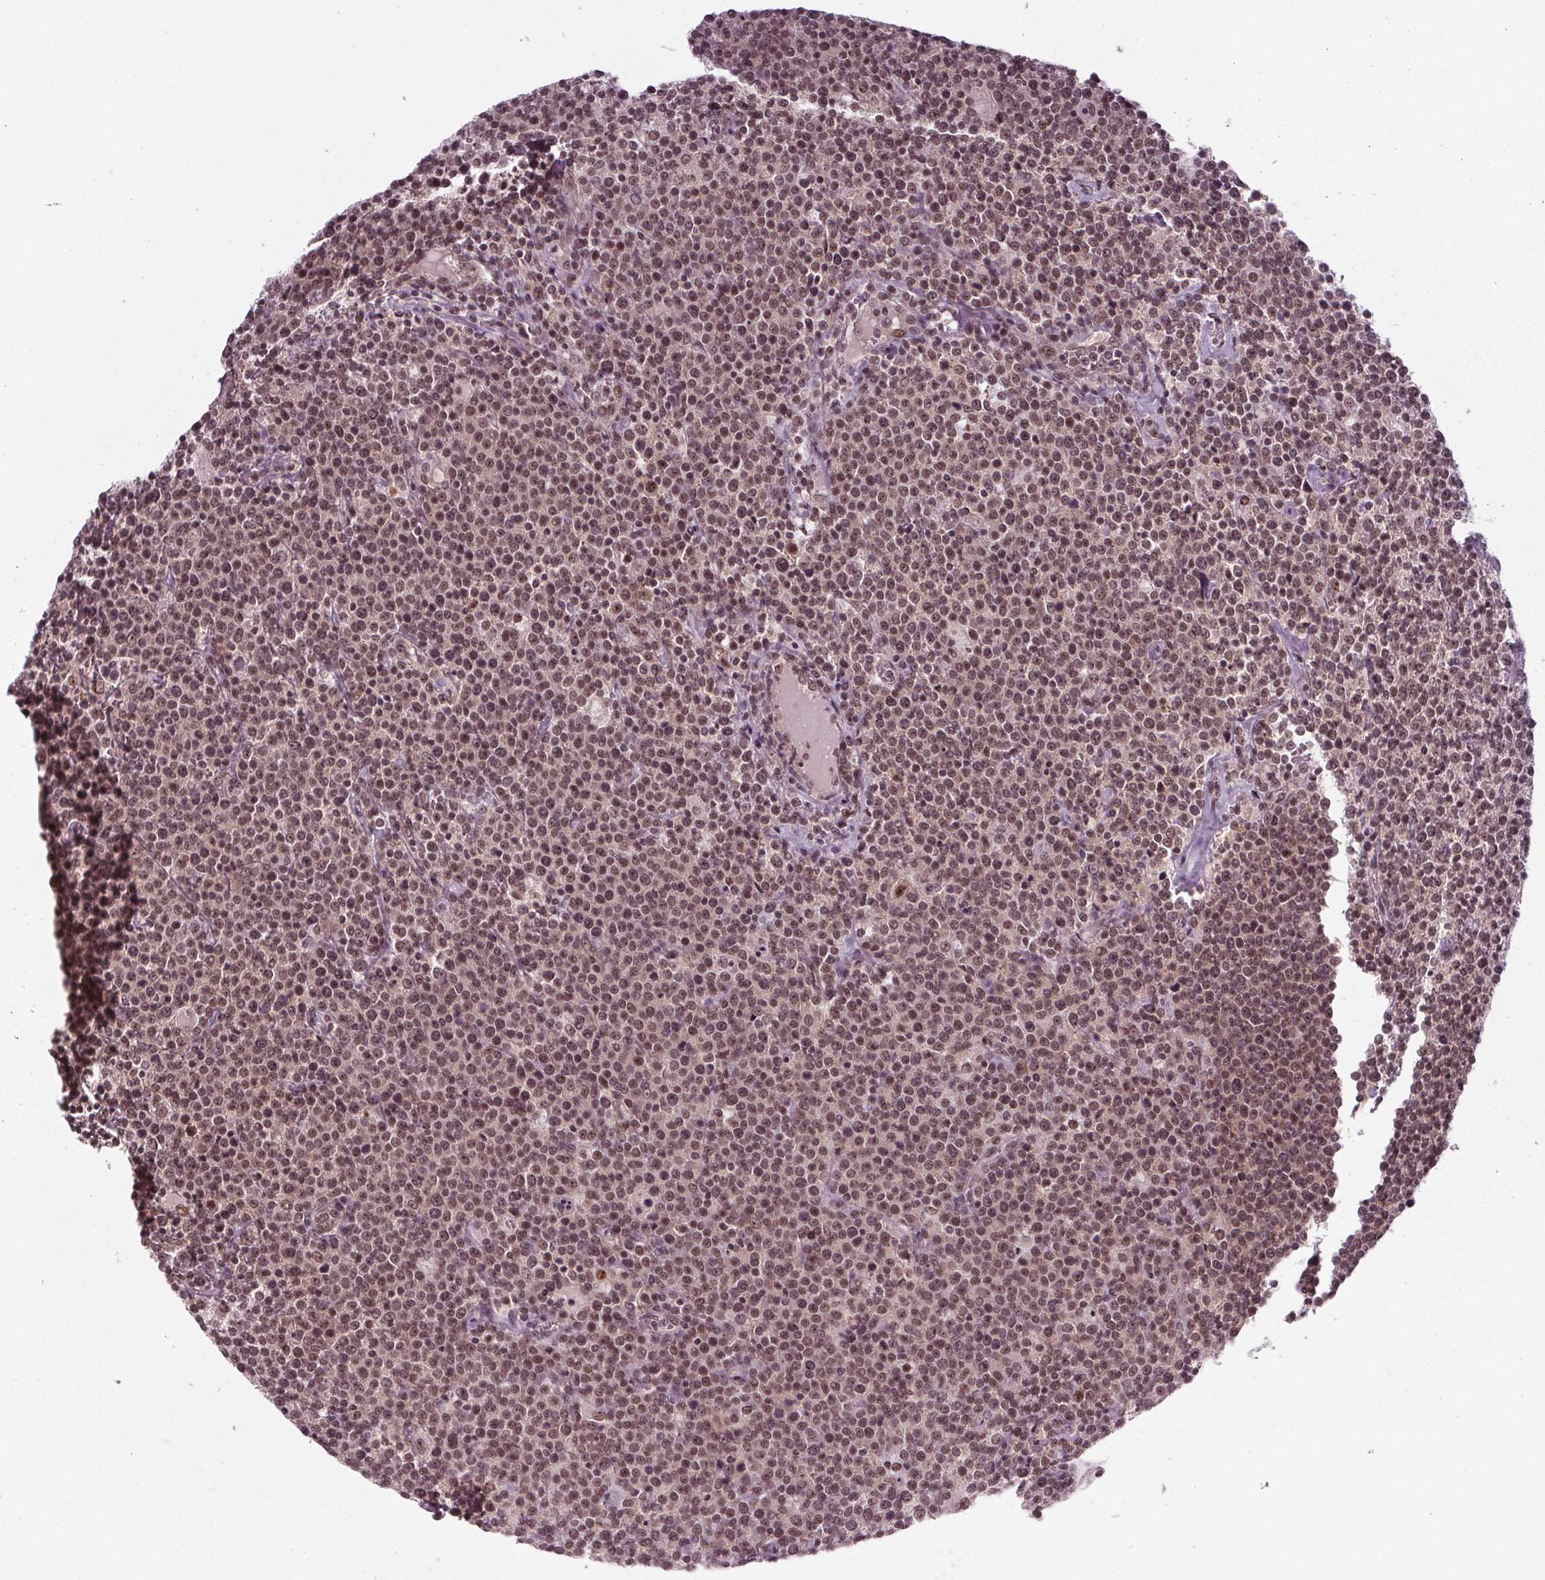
{"staining": {"intensity": "weak", "quantity": "25%-75%", "location": "nuclear"}, "tissue": "lymphoma", "cell_type": "Tumor cells", "image_type": "cancer", "snomed": [{"axis": "morphology", "description": "Malignant lymphoma, non-Hodgkin's type, High grade"}, {"axis": "topography", "description": "Lymph node"}], "caption": "Weak nuclear protein expression is identified in approximately 25%-75% of tumor cells in high-grade malignant lymphoma, non-Hodgkin's type. (DAB (3,3'-diaminobenzidine) IHC with brightfield microscopy, high magnification).", "gene": "DDX41", "patient": {"sex": "male", "age": 61}}